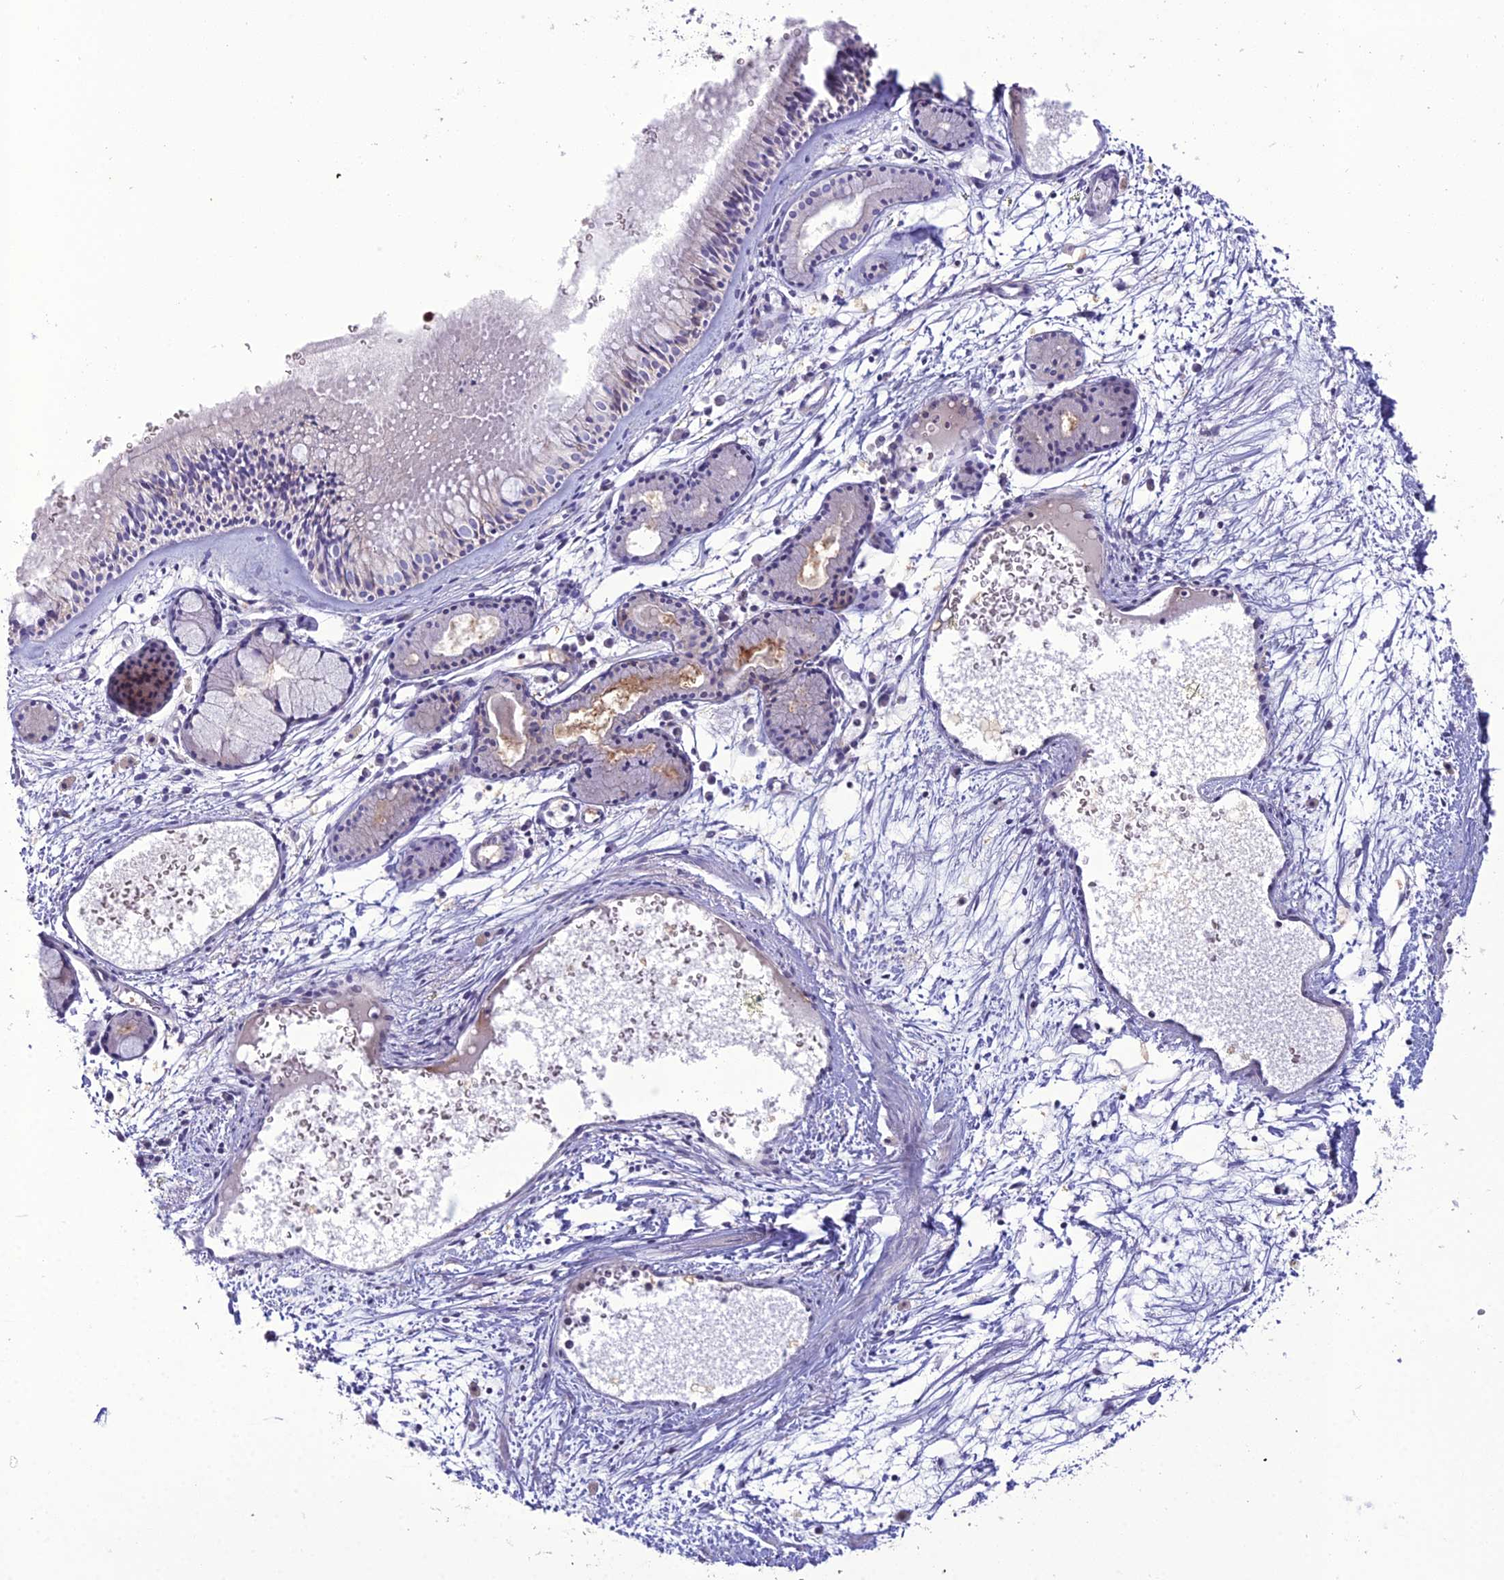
{"staining": {"intensity": "negative", "quantity": "none", "location": "none"}, "tissue": "nasopharynx", "cell_type": "Respiratory epithelial cells", "image_type": "normal", "snomed": [{"axis": "morphology", "description": "Normal tissue, NOS"}, {"axis": "topography", "description": "Nasopharynx"}], "caption": "High magnification brightfield microscopy of unremarkable nasopharynx stained with DAB (3,3'-diaminobenzidine) (brown) and counterstained with hematoxylin (blue): respiratory epithelial cells show no significant staining. (Stains: DAB (3,3'-diaminobenzidine) immunohistochemistry (IHC) with hematoxylin counter stain, Microscopy: brightfield microscopy at high magnification).", "gene": "GDF6", "patient": {"sex": "male", "age": 81}}